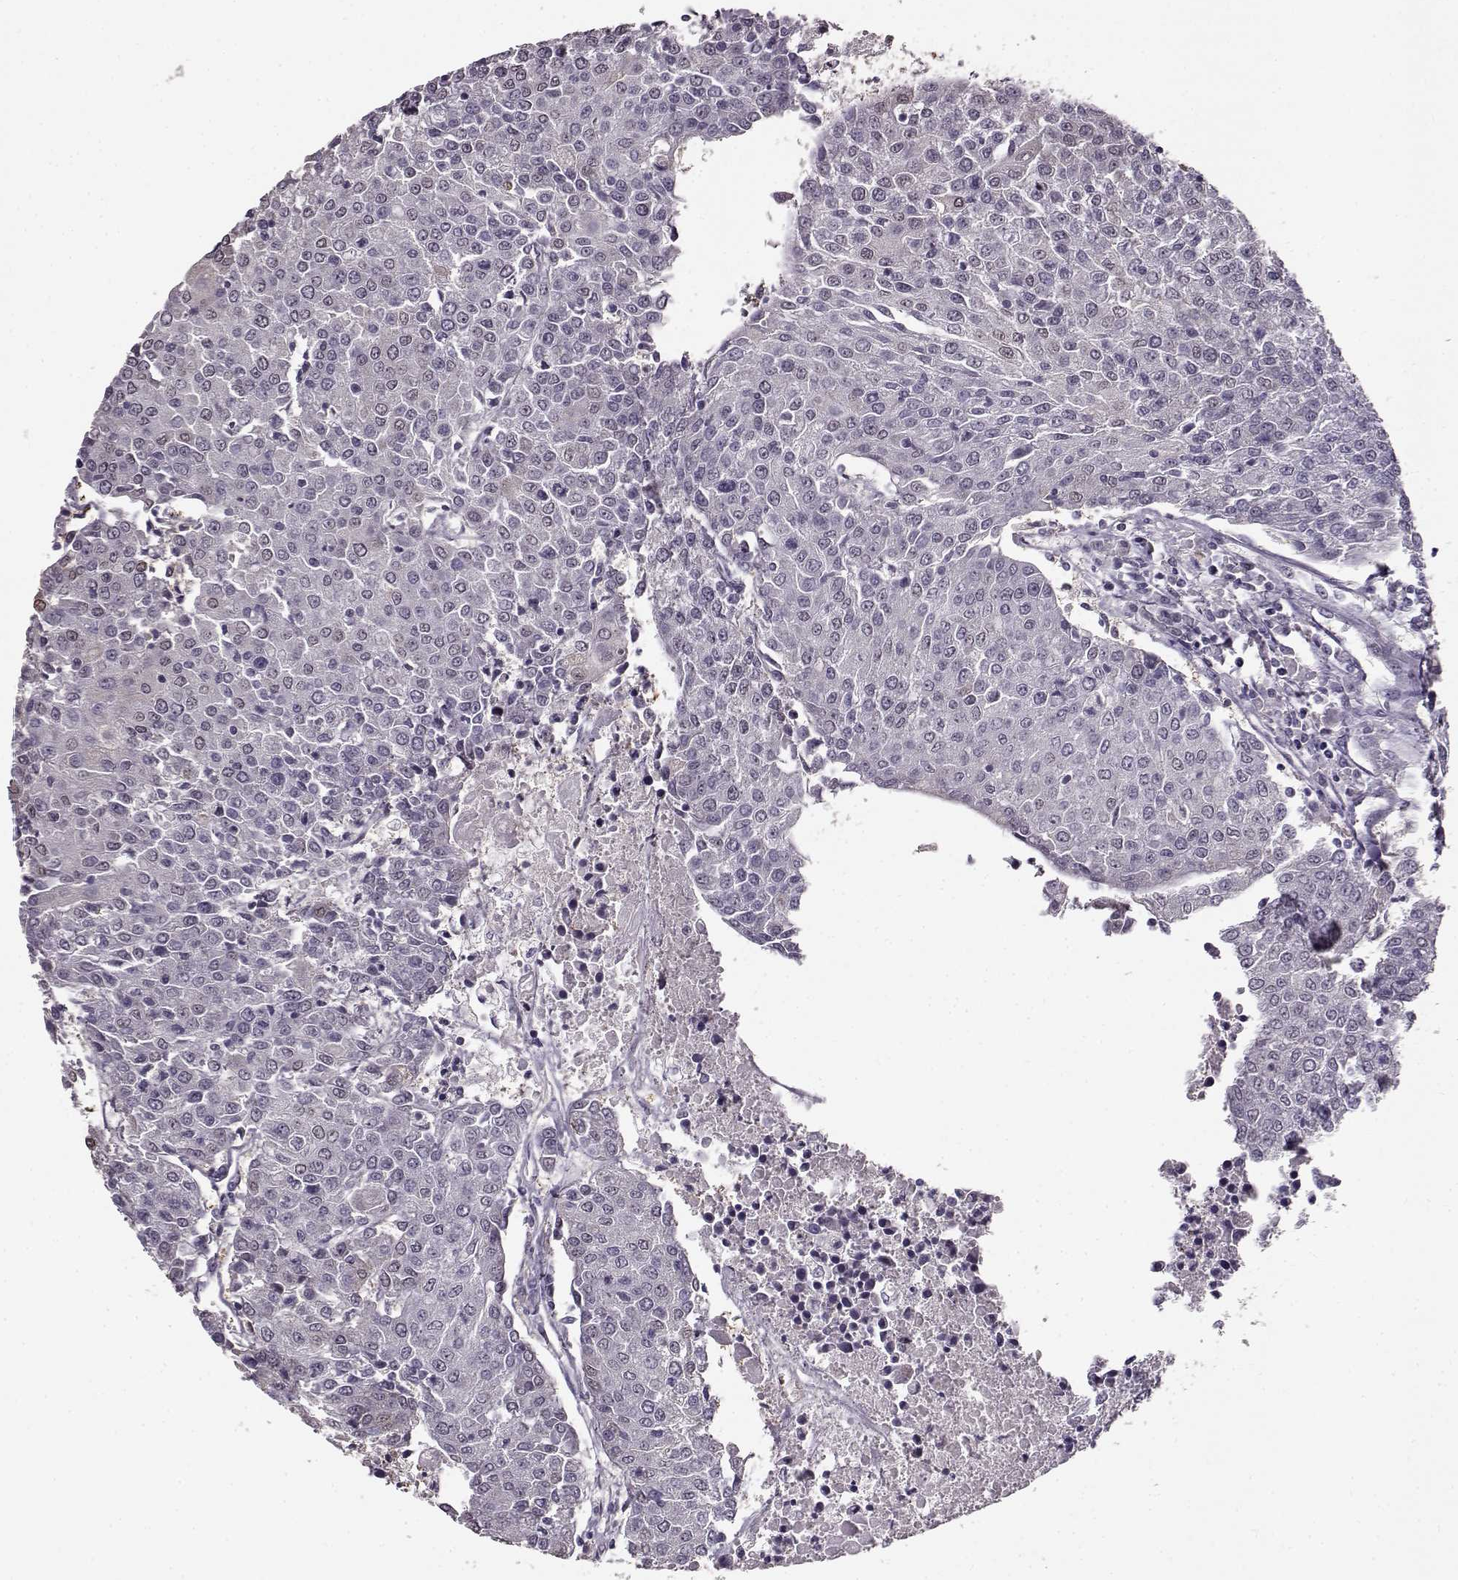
{"staining": {"intensity": "weak", "quantity": "<25%", "location": "nuclear"}, "tissue": "urothelial cancer", "cell_type": "Tumor cells", "image_type": "cancer", "snomed": [{"axis": "morphology", "description": "Urothelial carcinoma, High grade"}, {"axis": "topography", "description": "Urinary bladder"}], "caption": "Tumor cells show no significant protein positivity in urothelial cancer.", "gene": "RP1L1", "patient": {"sex": "female", "age": 85}}